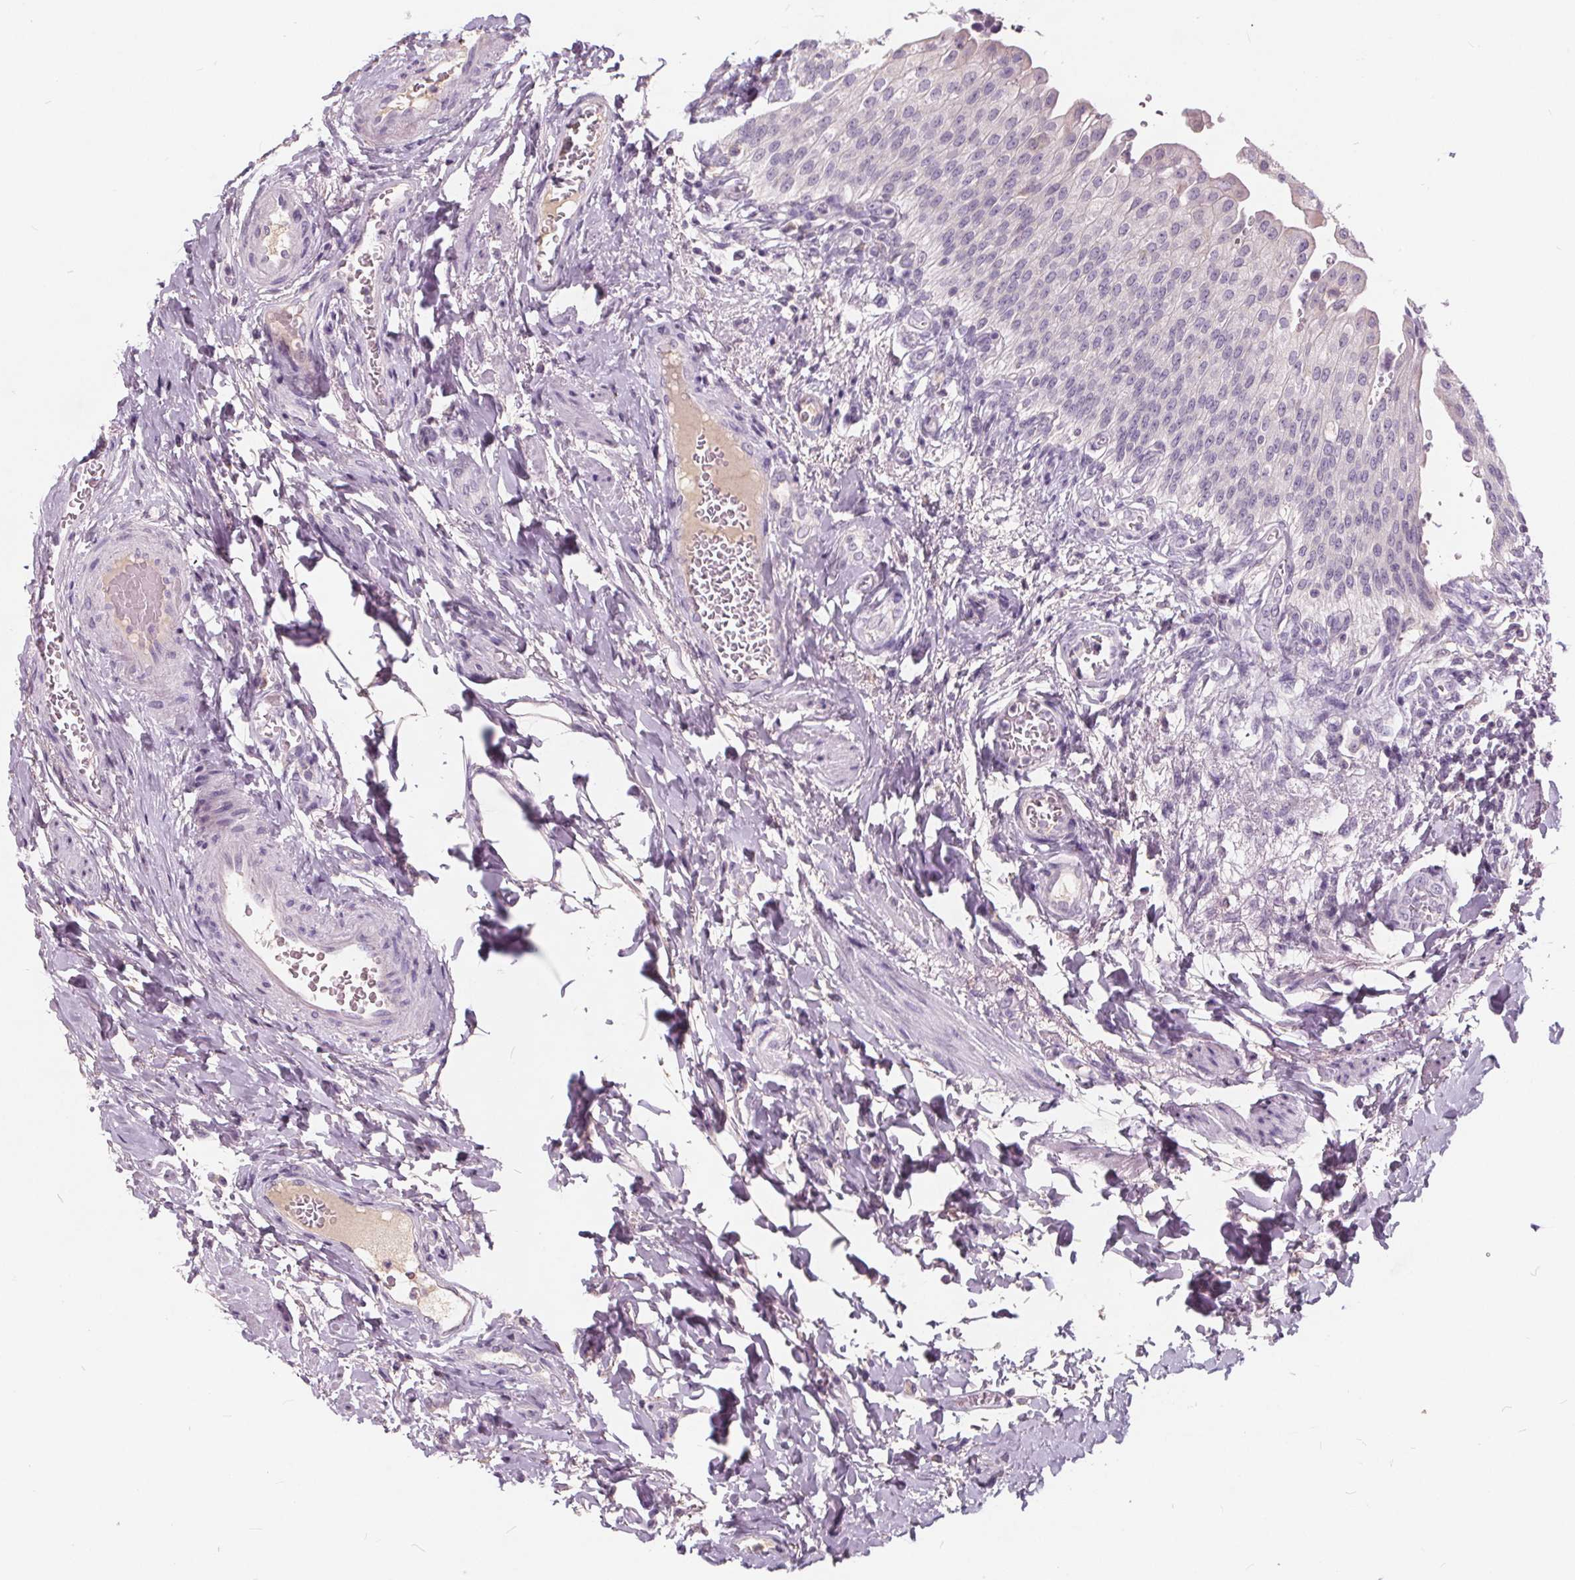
{"staining": {"intensity": "negative", "quantity": "none", "location": "none"}, "tissue": "urinary bladder", "cell_type": "Urothelial cells", "image_type": "normal", "snomed": [{"axis": "morphology", "description": "Normal tissue, NOS"}, {"axis": "topography", "description": "Urinary bladder"}, {"axis": "topography", "description": "Peripheral nerve tissue"}], "caption": "Urothelial cells are negative for brown protein staining in benign urinary bladder. (DAB (3,3'-diaminobenzidine) immunohistochemistry (IHC), high magnification).", "gene": "PLA2G2E", "patient": {"sex": "female", "age": 60}}